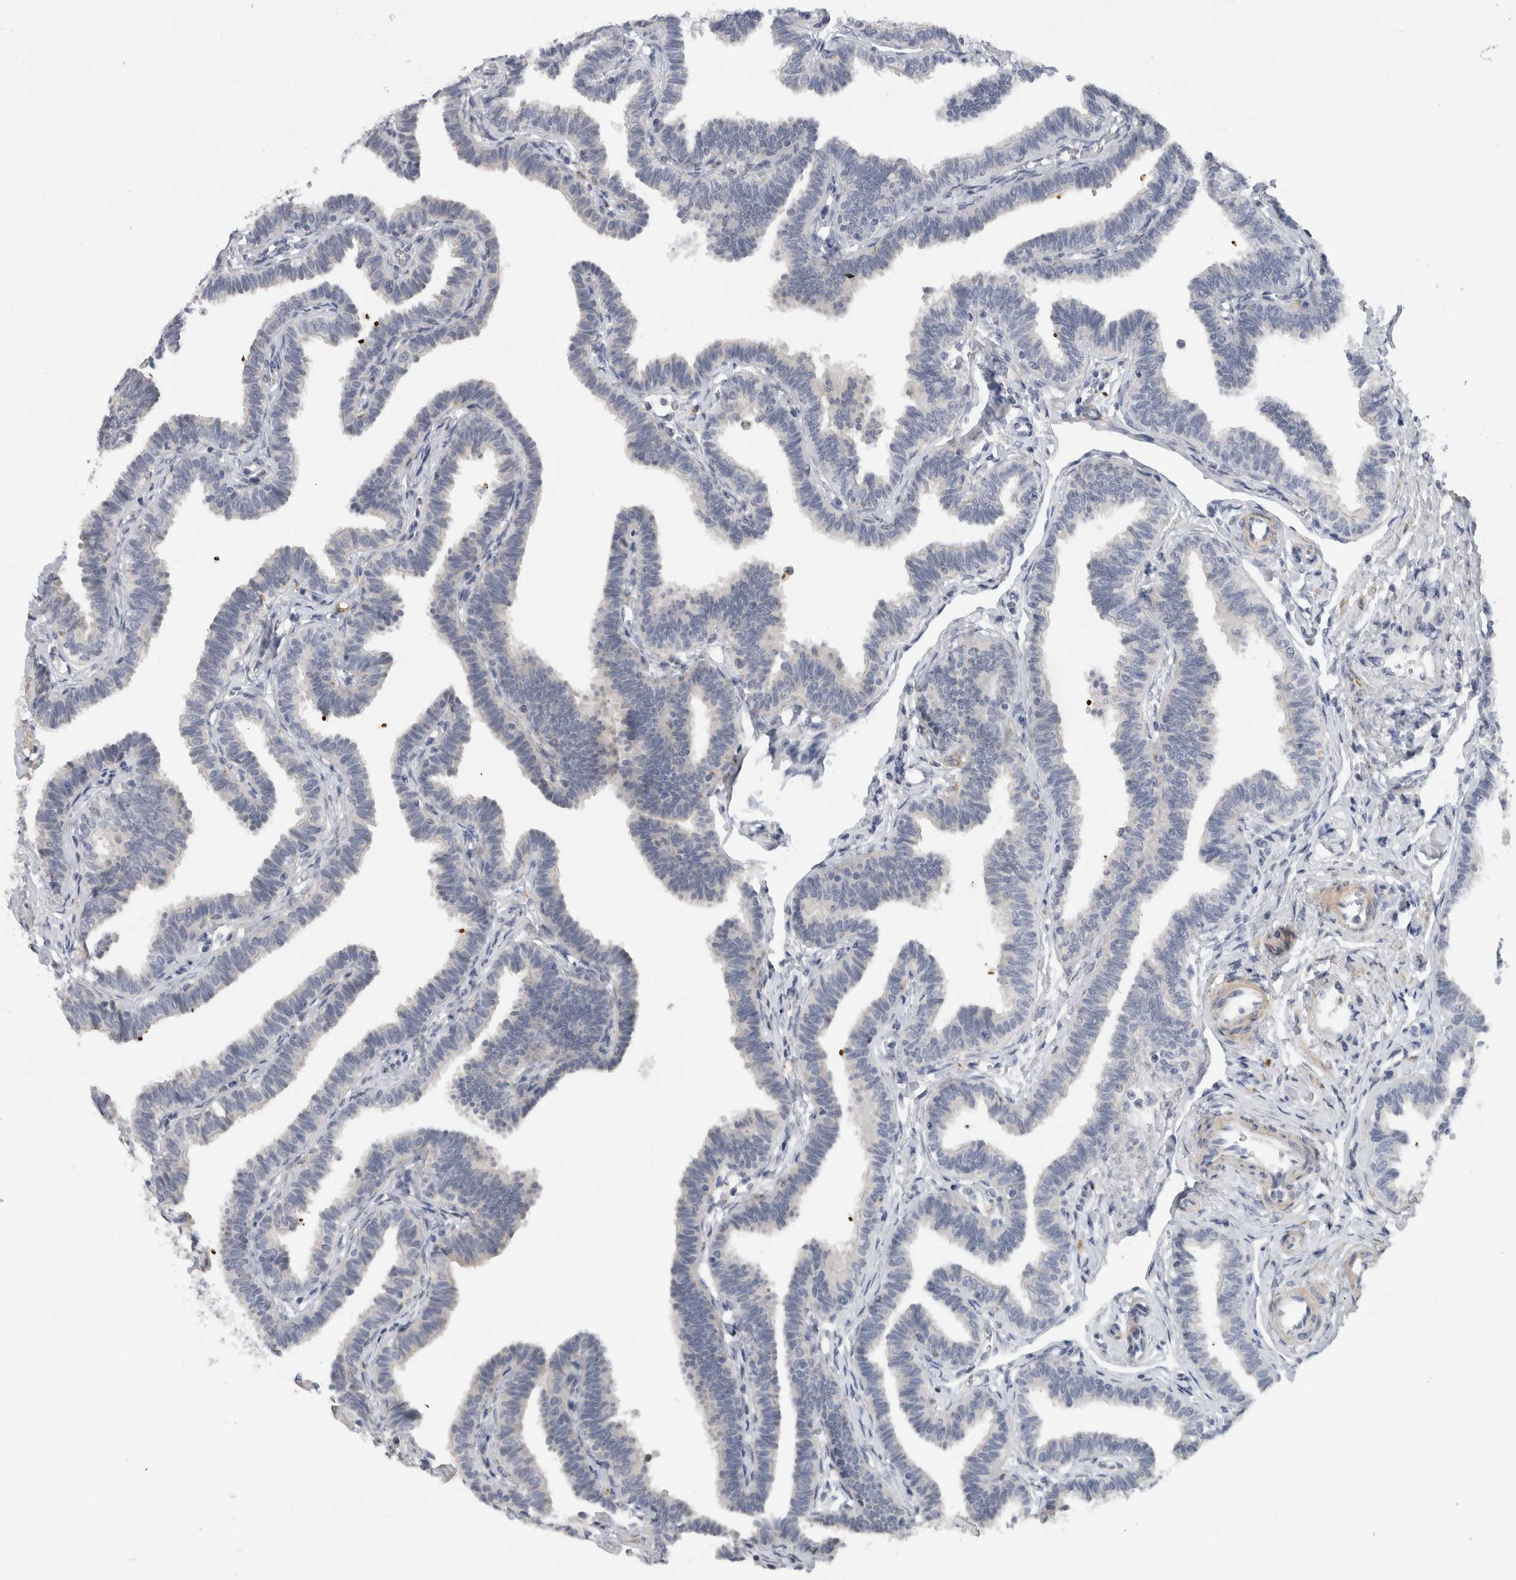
{"staining": {"intensity": "negative", "quantity": "none", "location": "none"}, "tissue": "fallopian tube", "cell_type": "Glandular cells", "image_type": "normal", "snomed": [{"axis": "morphology", "description": "Normal tissue, NOS"}, {"axis": "topography", "description": "Fallopian tube"}, {"axis": "topography", "description": "Ovary"}], "caption": "Immunohistochemistry of benign human fallopian tube demonstrates no staining in glandular cells. (DAB (3,3'-diaminobenzidine) IHC visualized using brightfield microscopy, high magnification).", "gene": "MGAT1", "patient": {"sex": "female", "age": 23}}